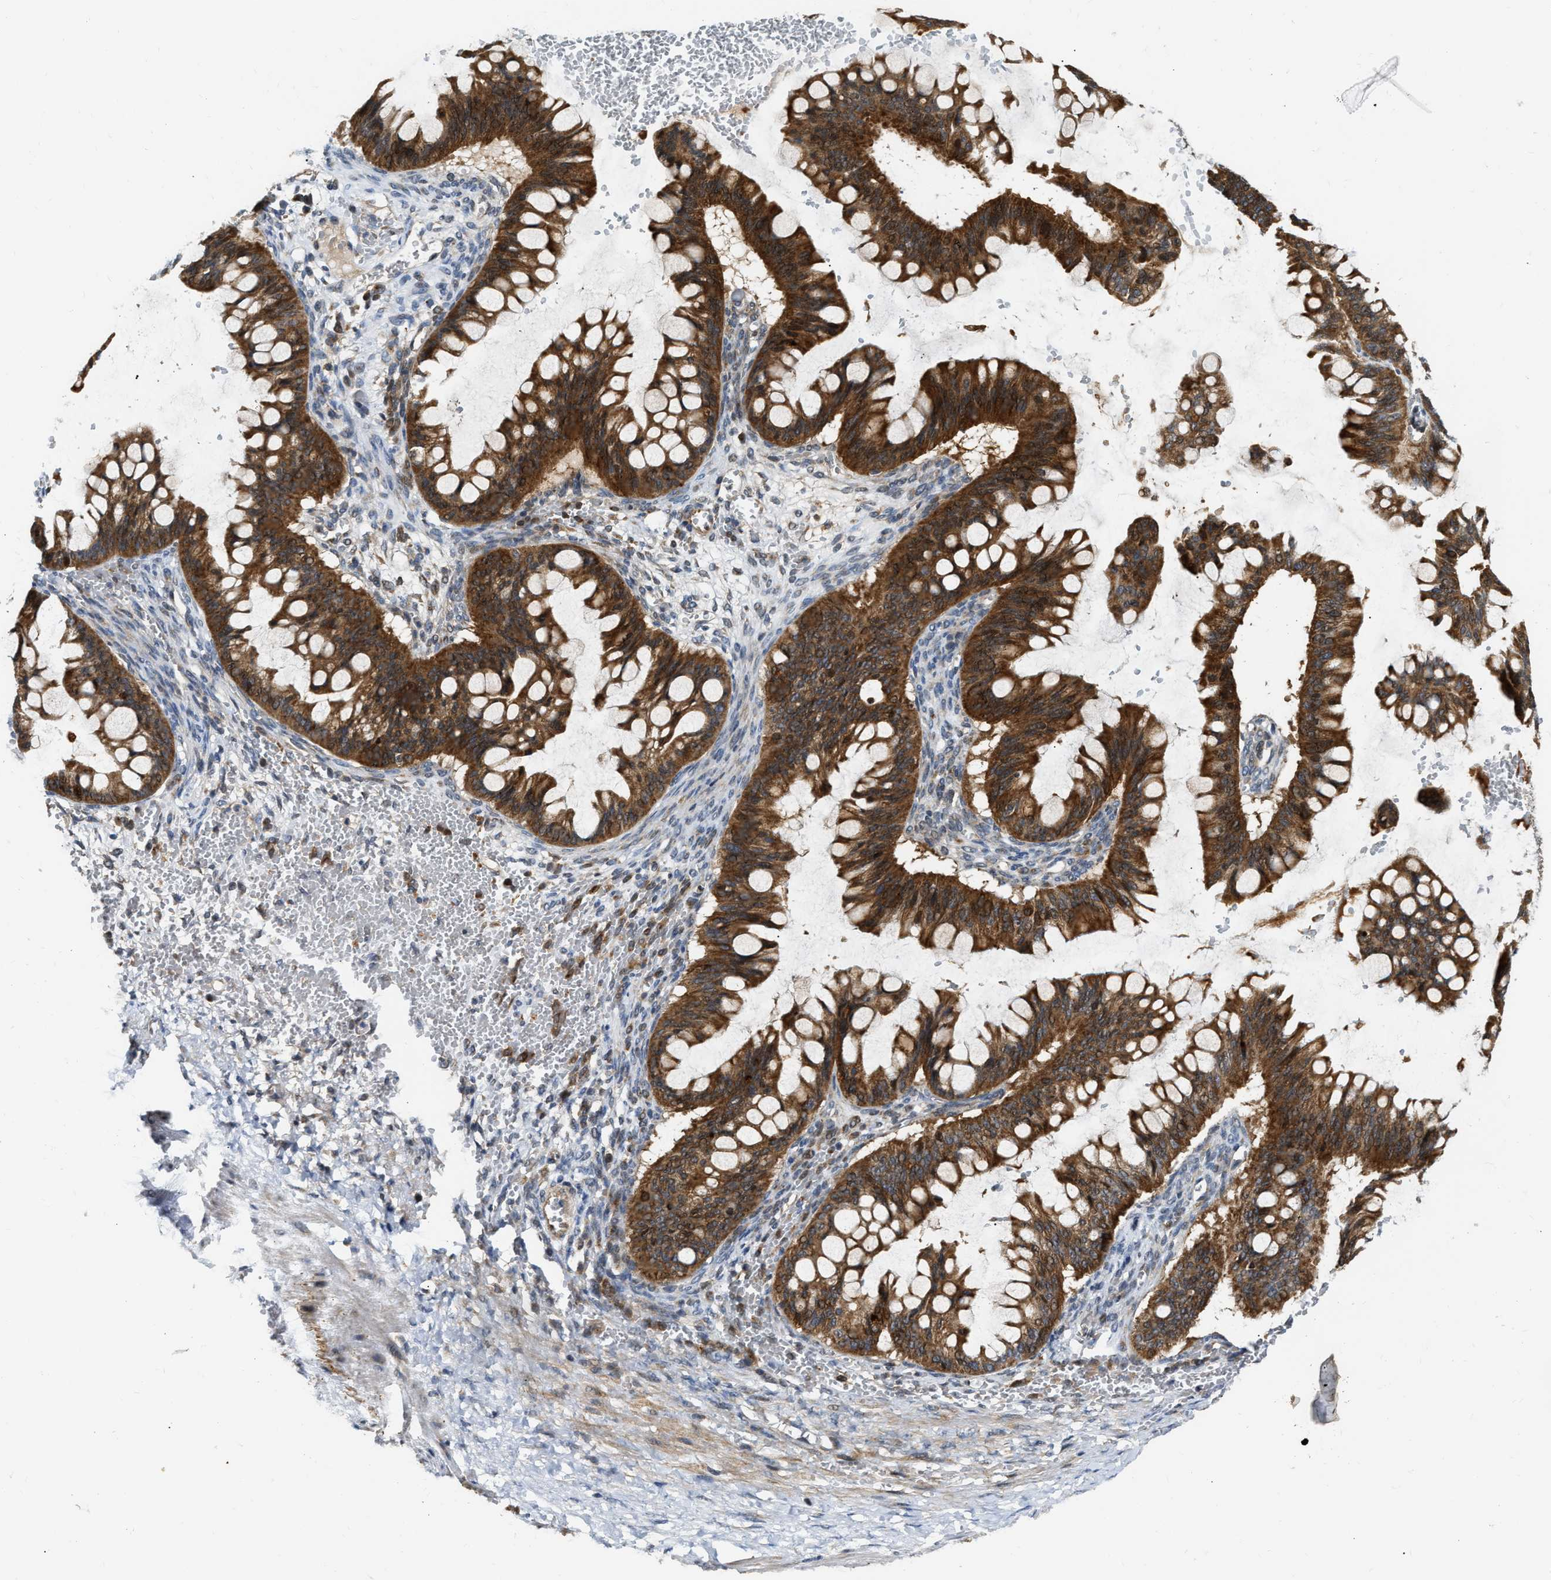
{"staining": {"intensity": "strong", "quantity": ">75%", "location": "cytoplasmic/membranous"}, "tissue": "ovarian cancer", "cell_type": "Tumor cells", "image_type": "cancer", "snomed": [{"axis": "morphology", "description": "Cystadenocarcinoma, mucinous, NOS"}, {"axis": "topography", "description": "Ovary"}], "caption": "The photomicrograph shows a brown stain indicating the presence of a protein in the cytoplasmic/membranous of tumor cells in ovarian cancer (mucinous cystadenocarcinoma).", "gene": "EXTL2", "patient": {"sex": "female", "age": 73}}